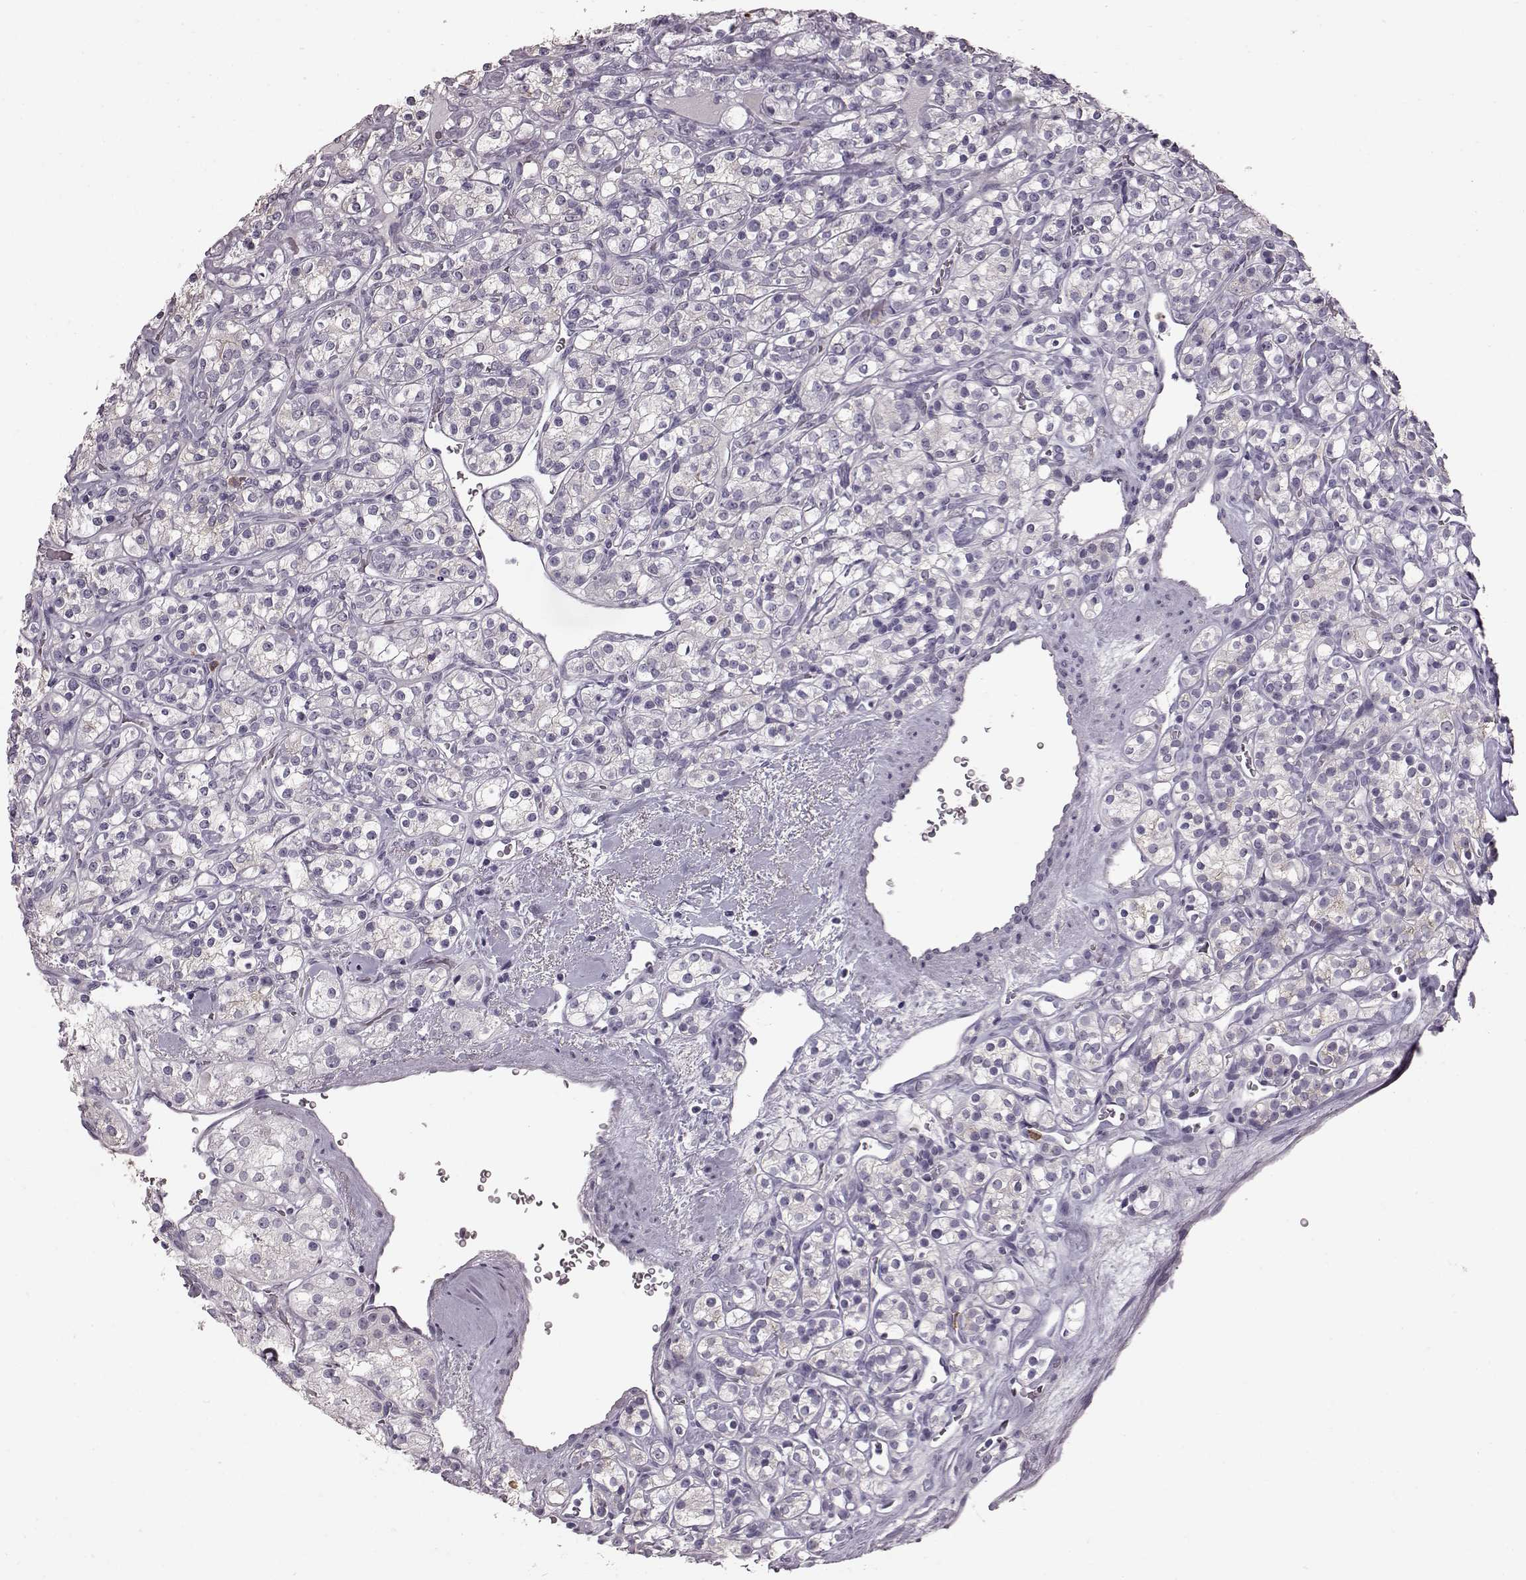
{"staining": {"intensity": "negative", "quantity": "none", "location": "none"}, "tissue": "renal cancer", "cell_type": "Tumor cells", "image_type": "cancer", "snomed": [{"axis": "morphology", "description": "Adenocarcinoma, NOS"}, {"axis": "topography", "description": "Kidney"}], "caption": "This is an immunohistochemistry micrograph of human renal cancer (adenocarcinoma). There is no expression in tumor cells.", "gene": "FUT4", "patient": {"sex": "male", "age": 77}}